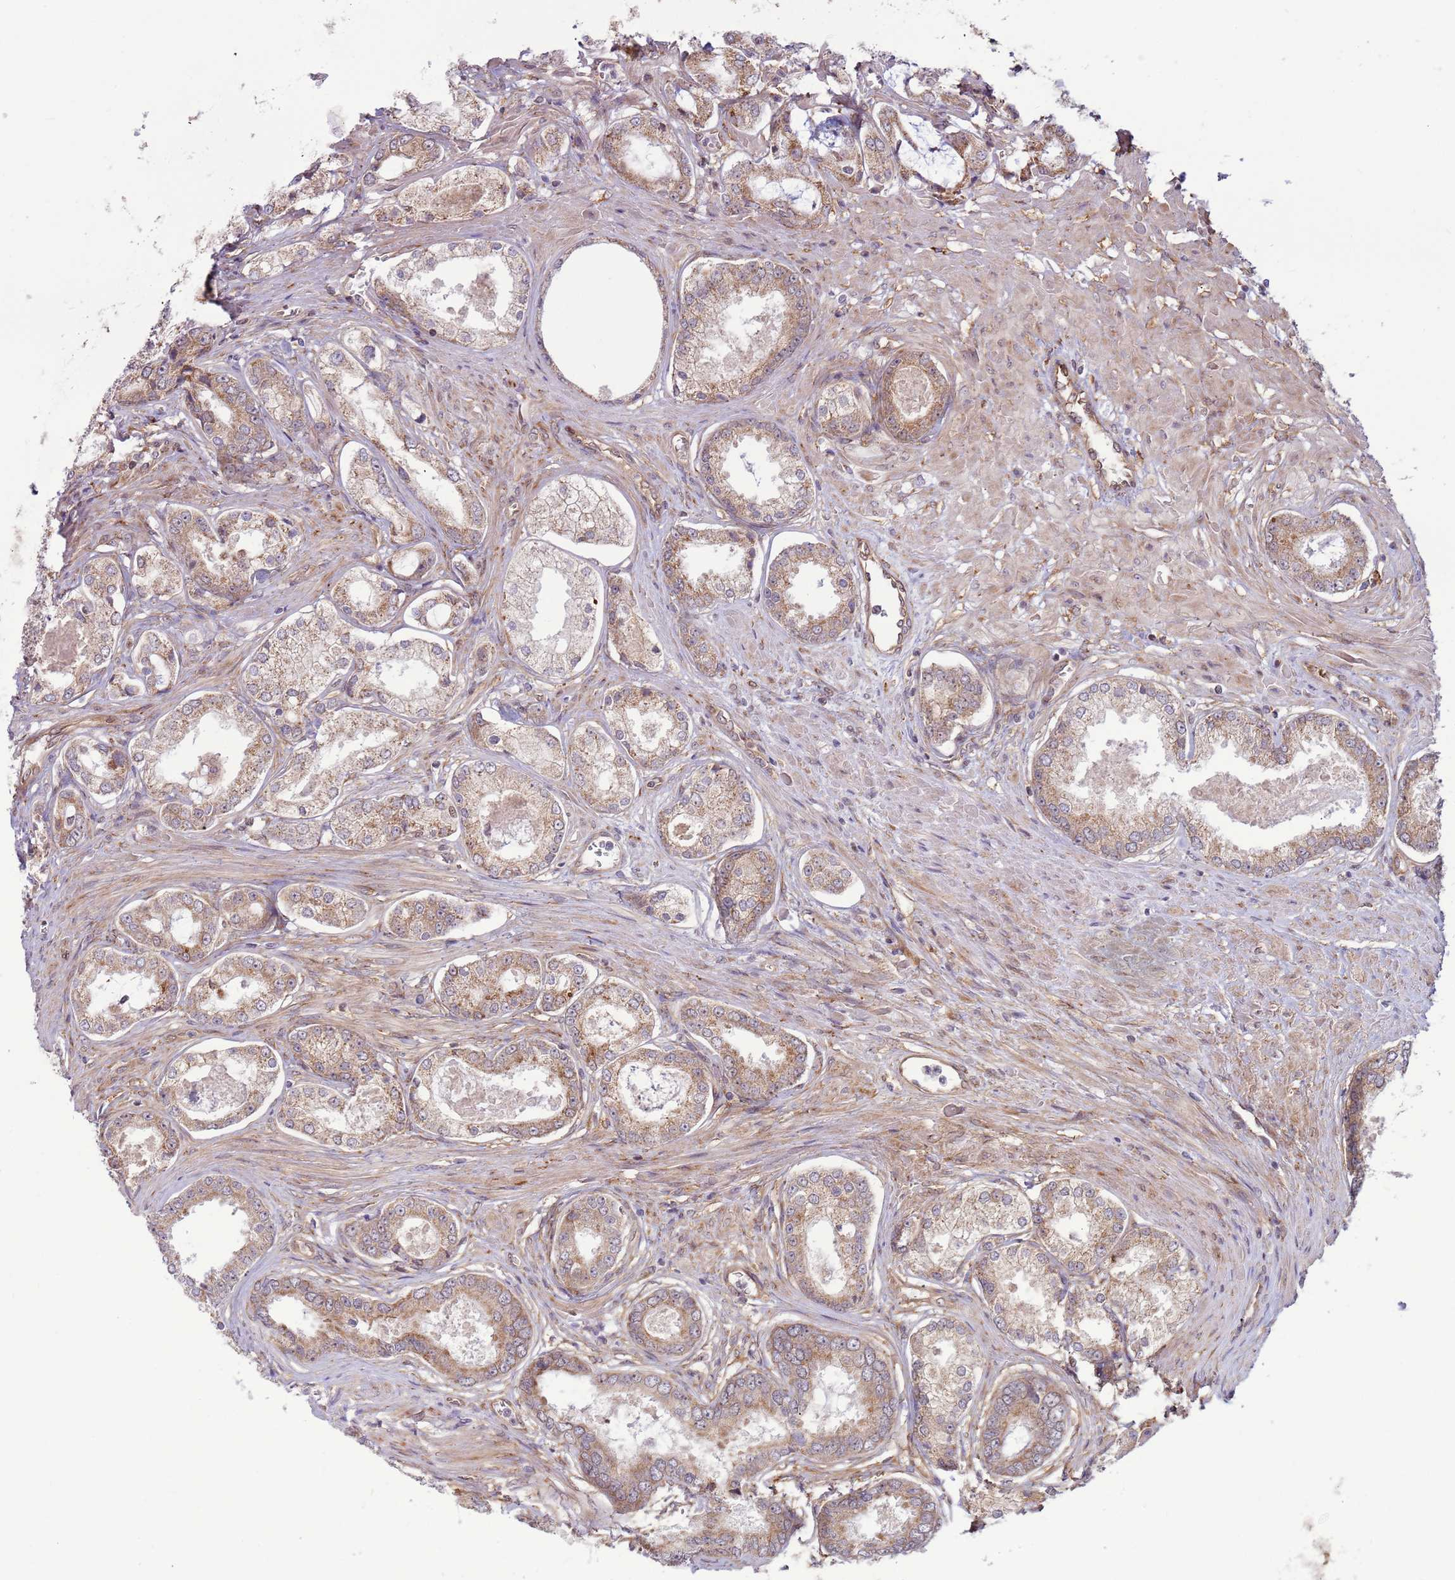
{"staining": {"intensity": "moderate", "quantity": ">75%", "location": "cytoplasmic/membranous"}, "tissue": "prostate cancer", "cell_type": "Tumor cells", "image_type": "cancer", "snomed": [{"axis": "morphology", "description": "Adenocarcinoma, Low grade"}, {"axis": "topography", "description": "Prostate"}], "caption": "An IHC photomicrograph of neoplastic tissue is shown. Protein staining in brown shows moderate cytoplasmic/membranous positivity in prostate cancer within tumor cells. (Stains: DAB in brown, nuclei in blue, Microscopy: brightfield microscopy at high magnification).", "gene": "DCAF4", "patient": {"sex": "male", "age": 68}}